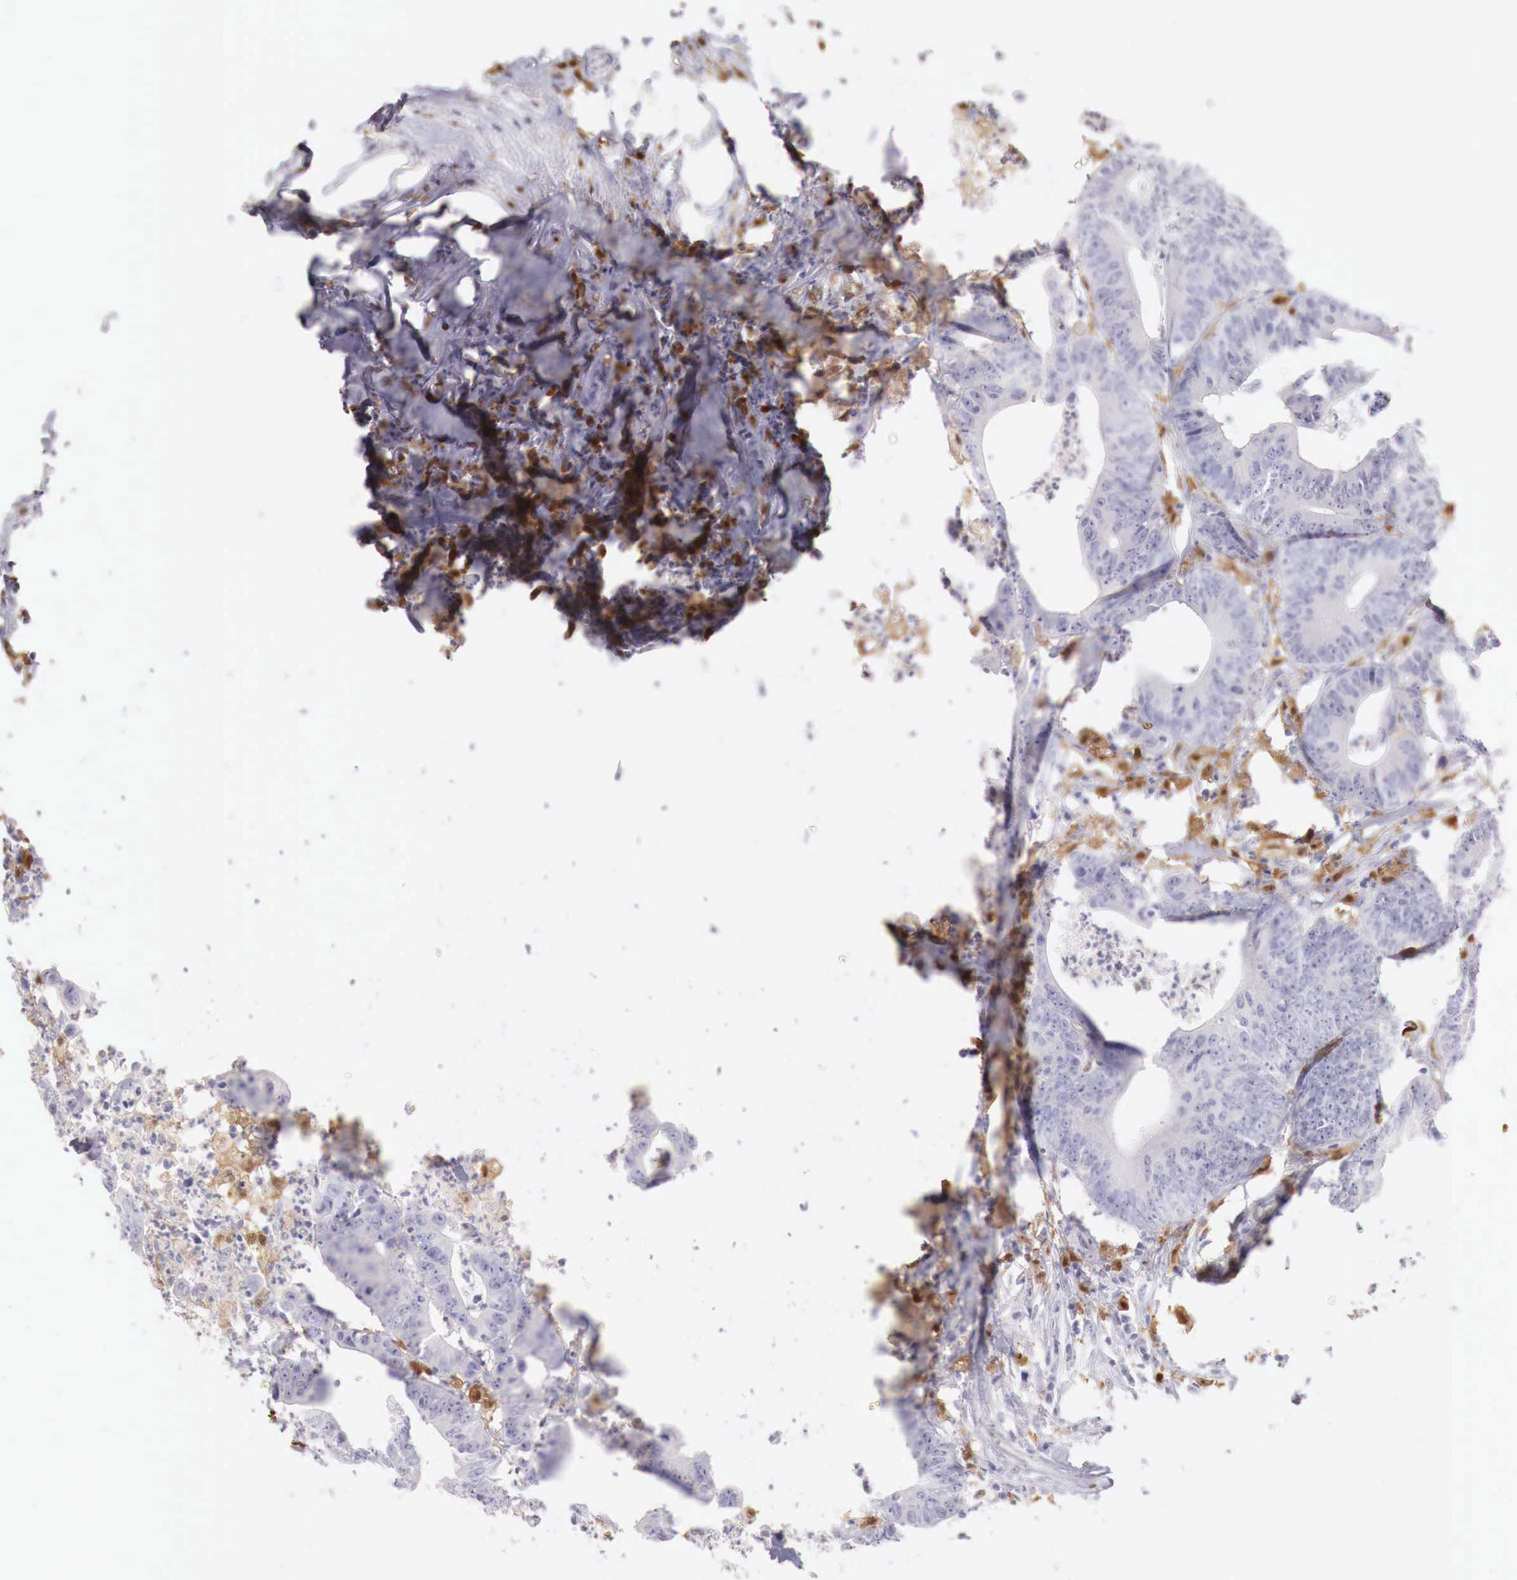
{"staining": {"intensity": "negative", "quantity": "none", "location": "none"}, "tissue": "colorectal cancer", "cell_type": "Tumor cells", "image_type": "cancer", "snomed": [{"axis": "morphology", "description": "Adenocarcinoma, NOS"}, {"axis": "topography", "description": "Colon"}], "caption": "This photomicrograph is of colorectal cancer stained with immunohistochemistry (IHC) to label a protein in brown with the nuclei are counter-stained blue. There is no expression in tumor cells.", "gene": "RENBP", "patient": {"sex": "male", "age": 55}}